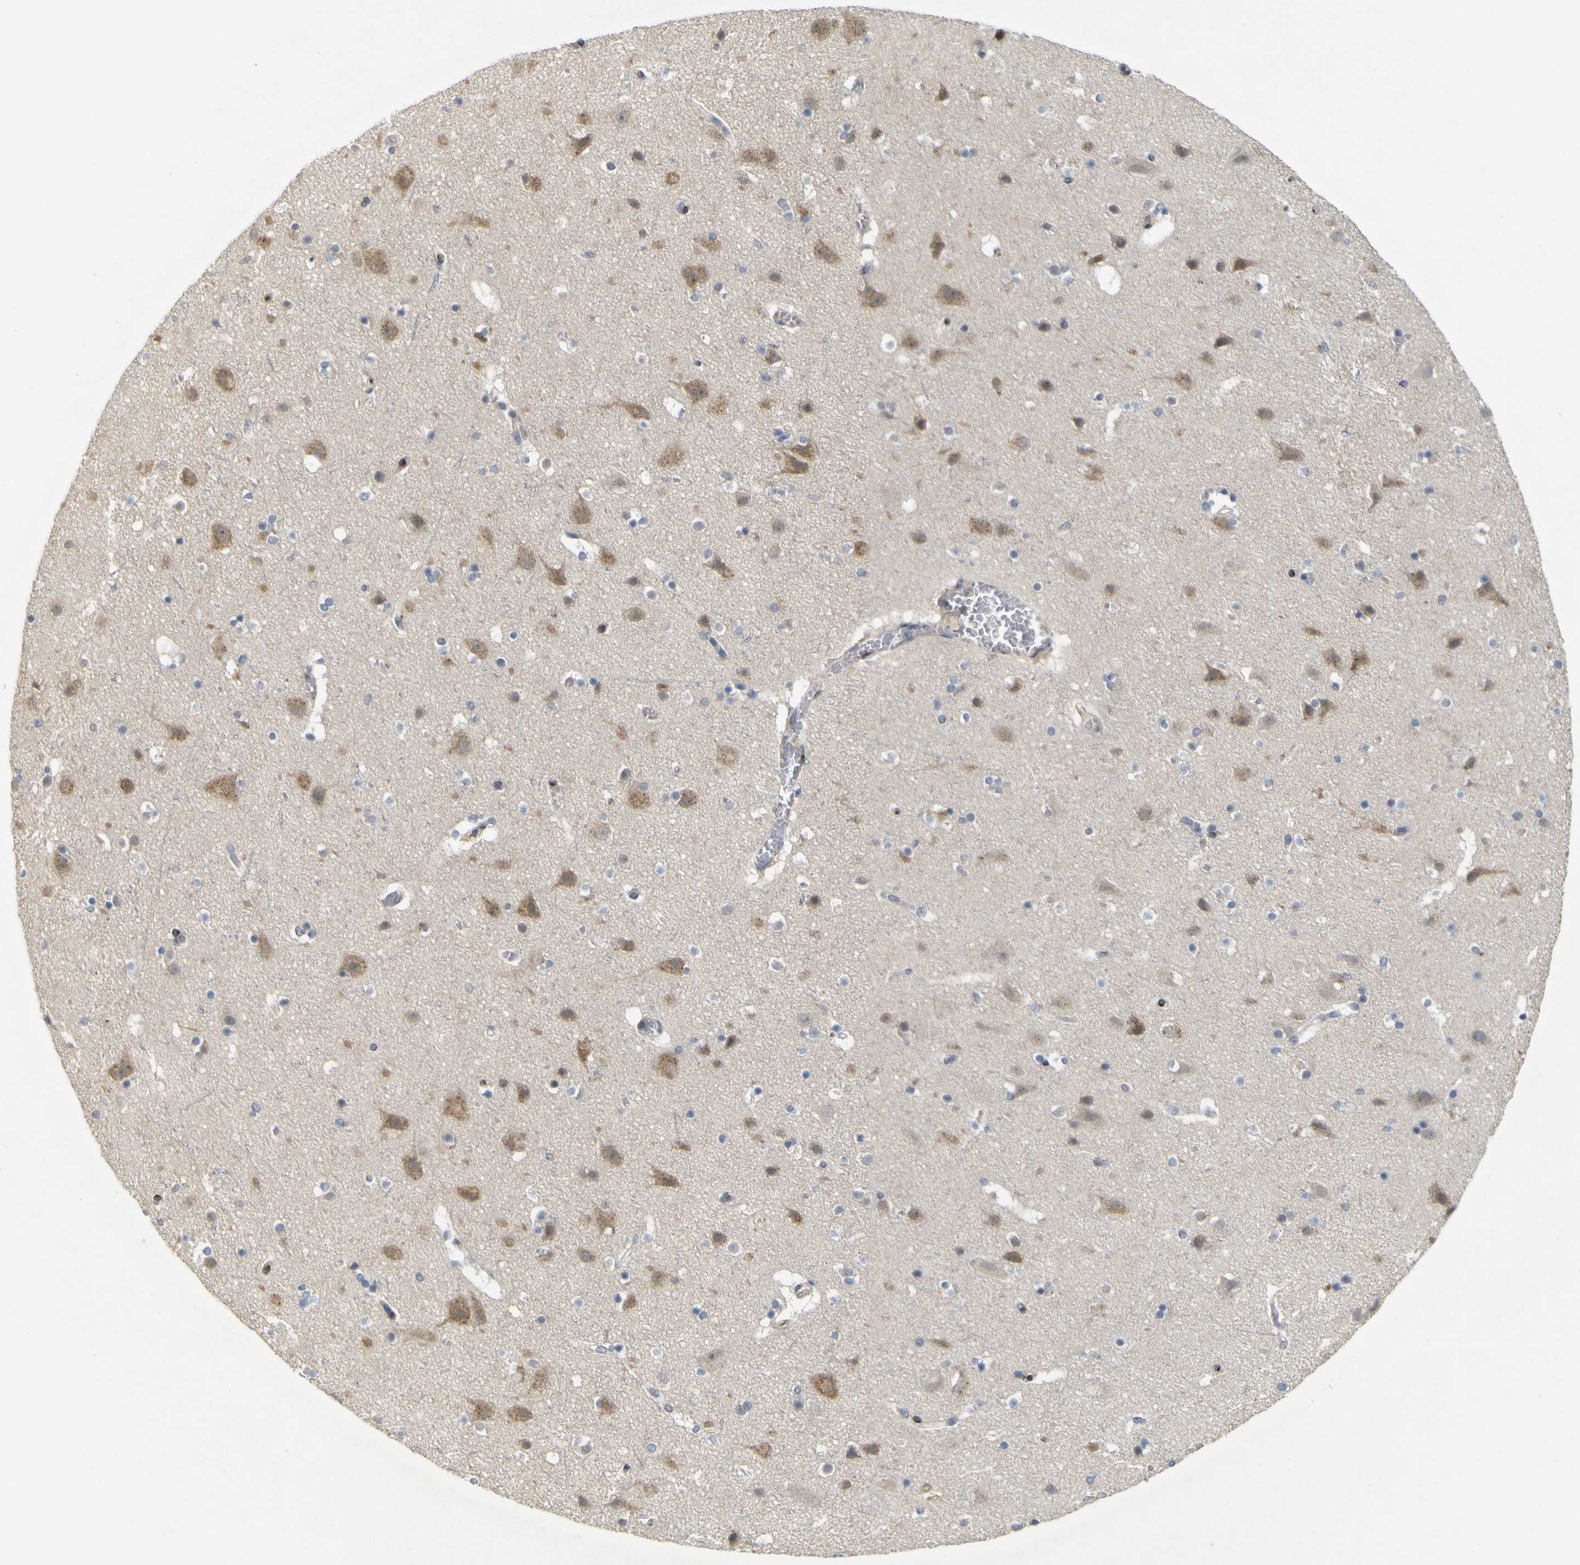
{"staining": {"intensity": "negative", "quantity": "none", "location": "none"}, "tissue": "cerebral cortex", "cell_type": "Endothelial cells", "image_type": "normal", "snomed": [{"axis": "morphology", "description": "Normal tissue, NOS"}, {"axis": "topography", "description": "Cerebral cortex"}], "caption": "An image of cerebral cortex stained for a protein displays no brown staining in endothelial cells. Brightfield microscopy of IHC stained with DAB (3,3'-diaminobenzidine) (brown) and hematoxylin (blue), captured at high magnification.", "gene": "IGF2R", "patient": {"sex": "male", "age": 45}}